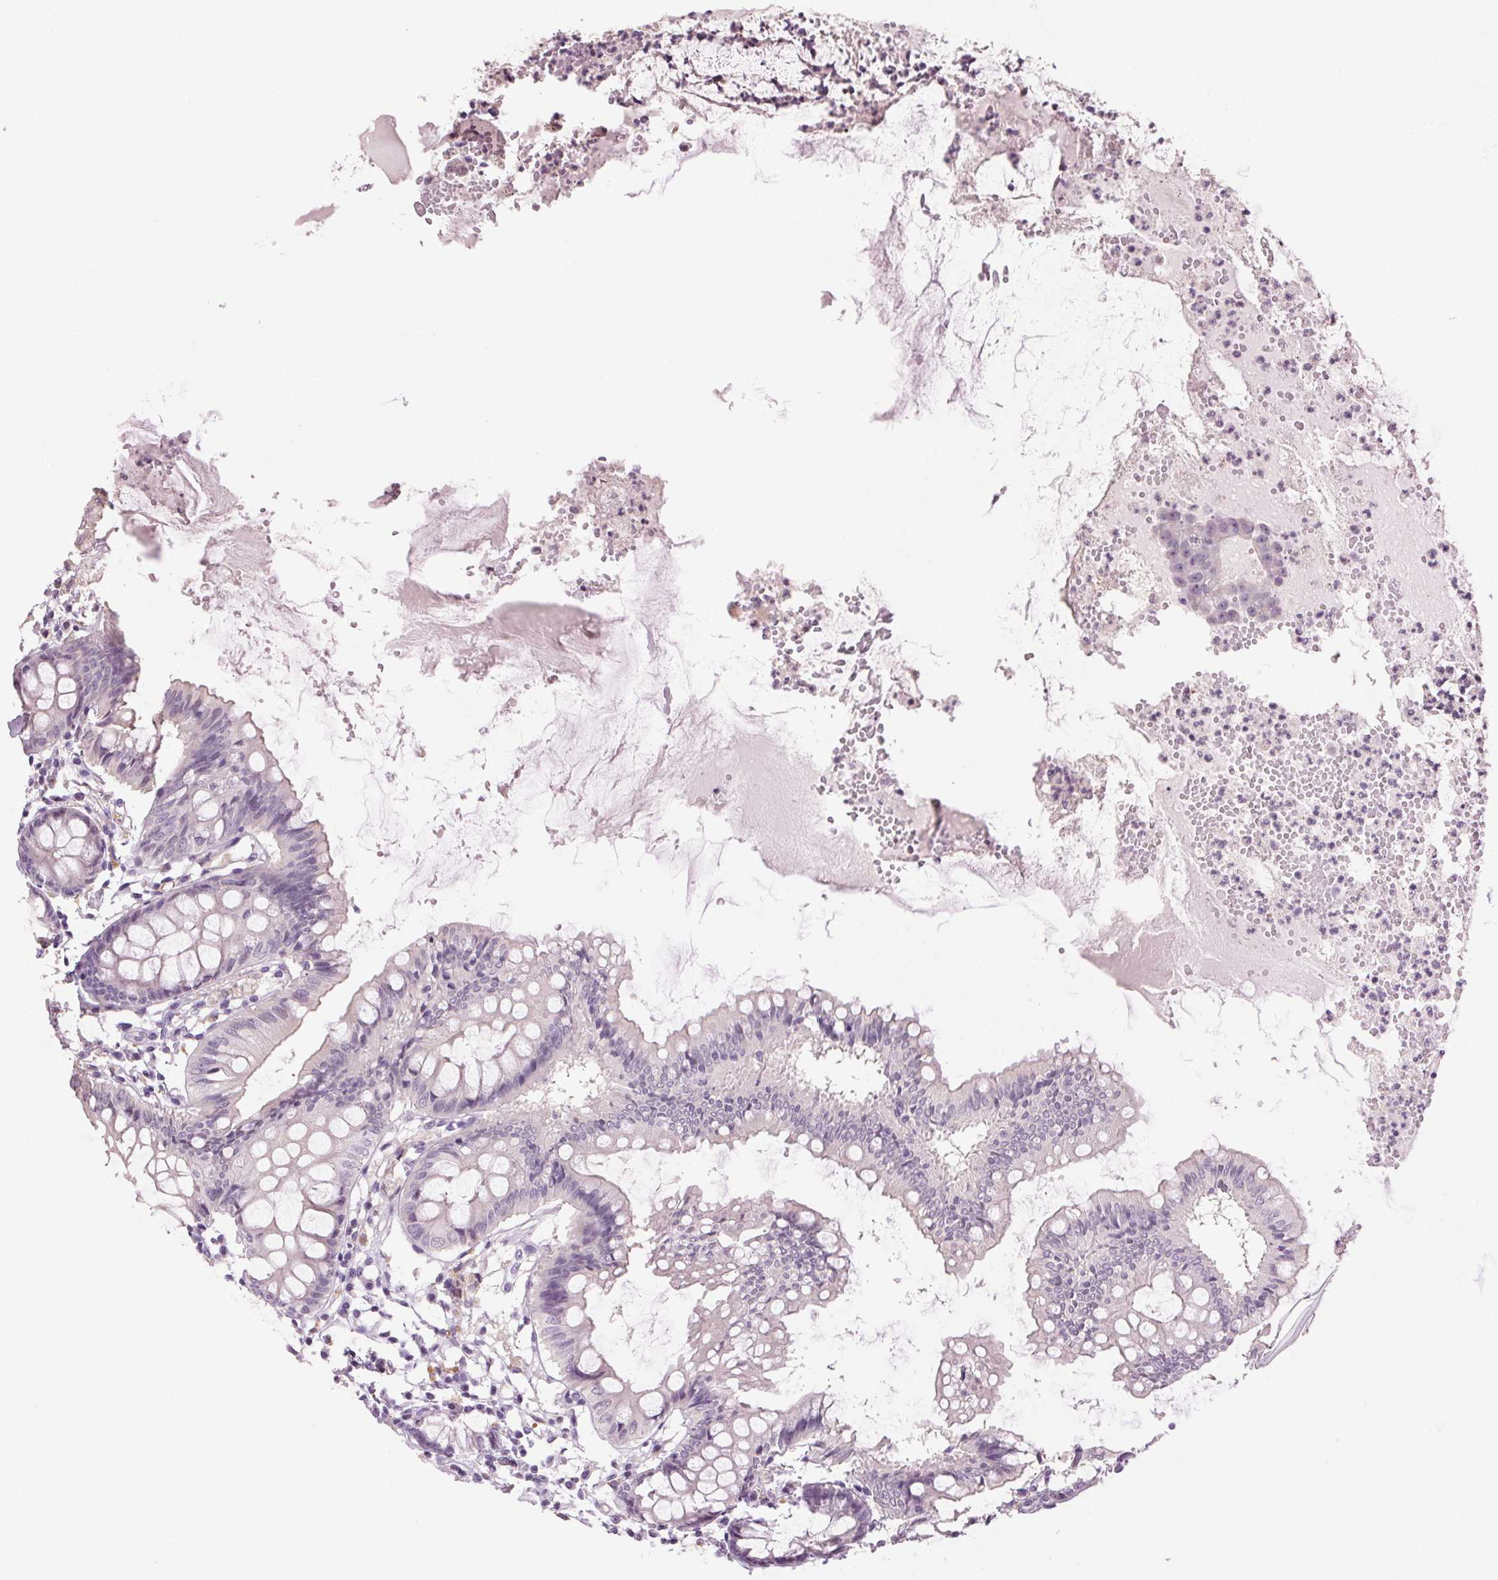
{"staining": {"intensity": "negative", "quantity": "none", "location": "none"}, "tissue": "colon", "cell_type": "Endothelial cells", "image_type": "normal", "snomed": [{"axis": "morphology", "description": "Normal tissue, NOS"}, {"axis": "topography", "description": "Colon"}], "caption": "Micrograph shows no protein expression in endothelial cells of normal colon.", "gene": "MPO", "patient": {"sex": "female", "age": 84}}